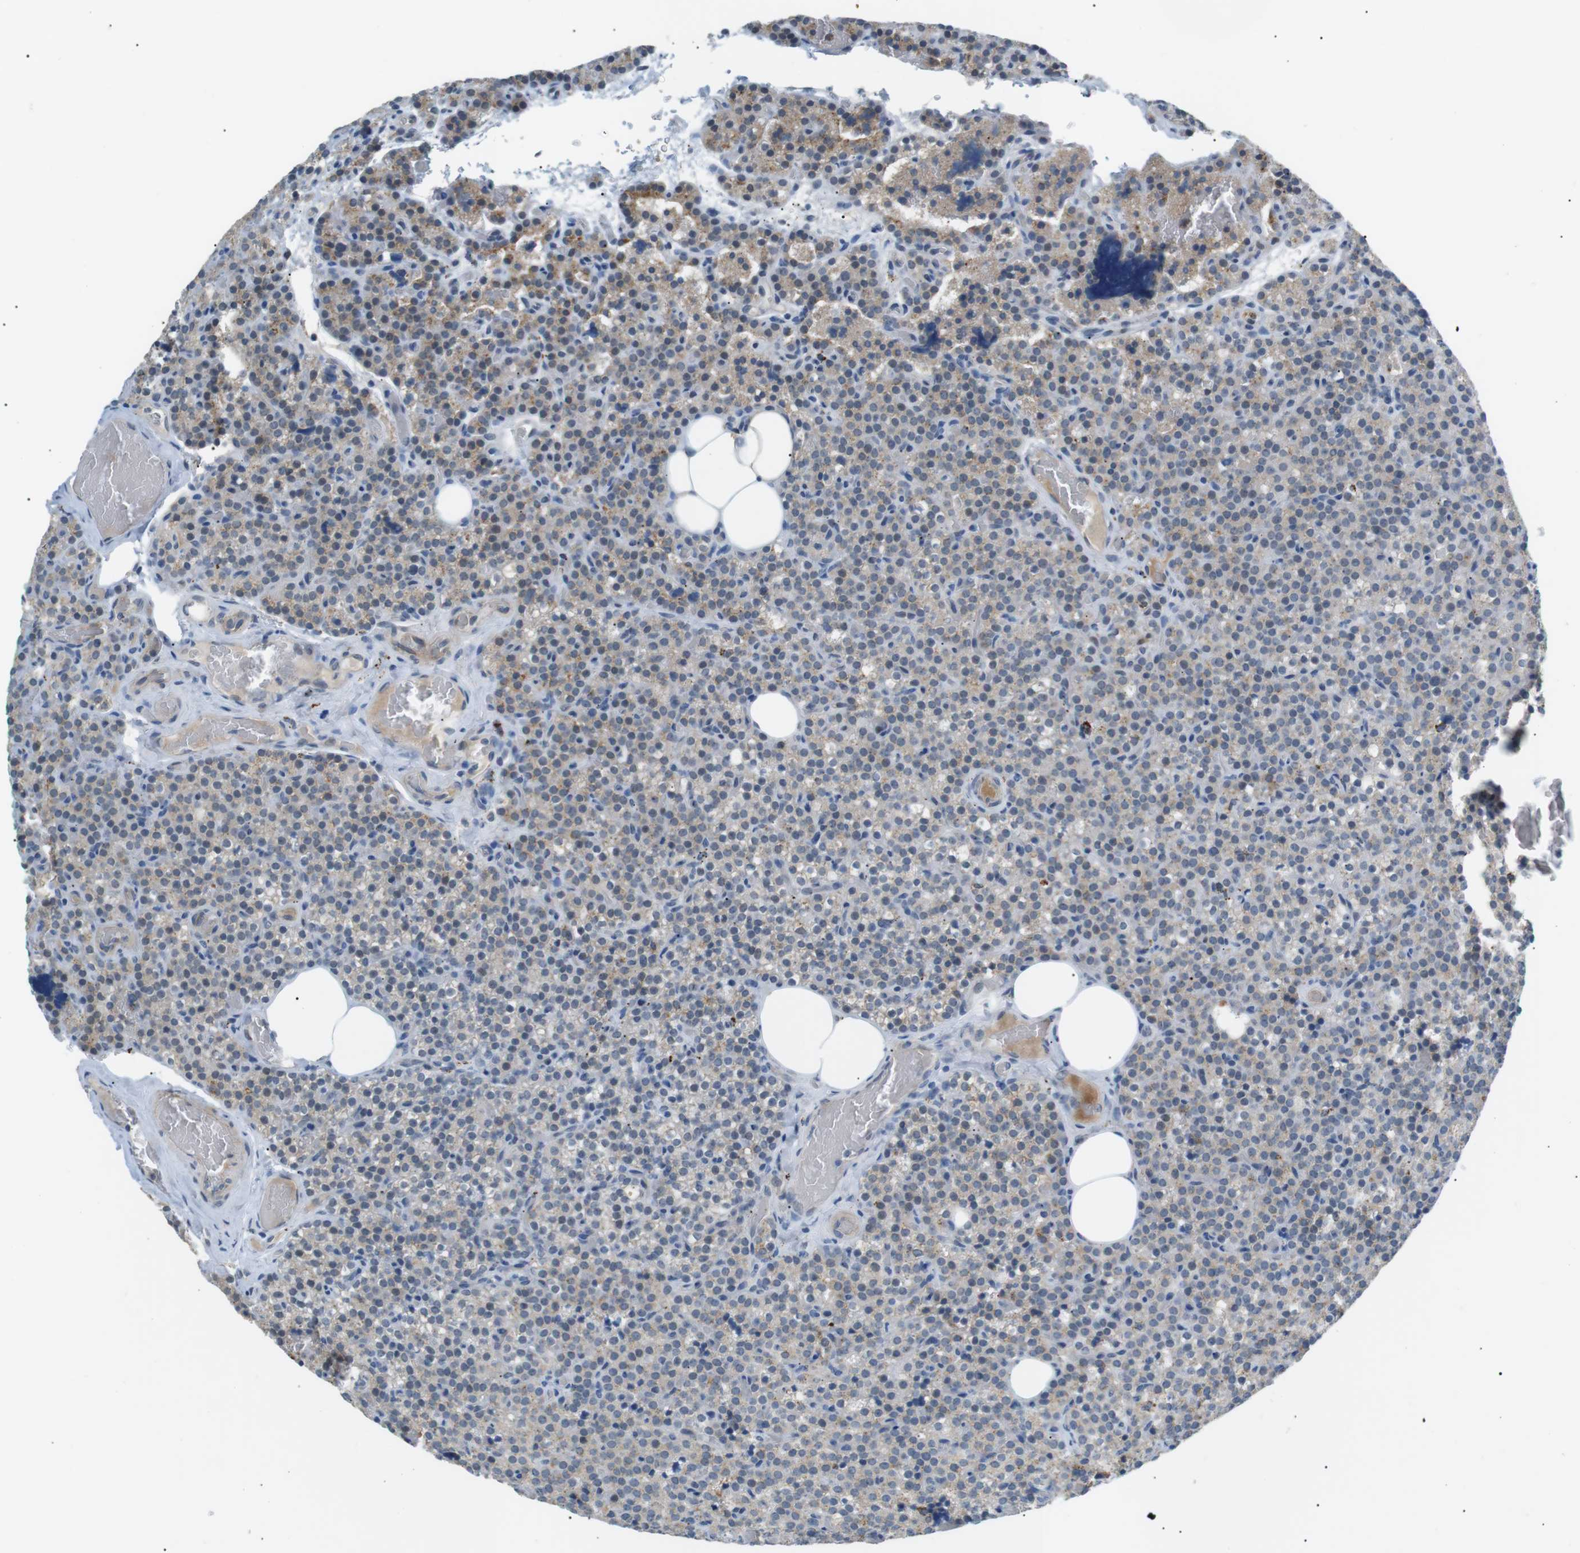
{"staining": {"intensity": "moderate", "quantity": "<25%", "location": "cytoplasmic/membranous"}, "tissue": "parathyroid gland", "cell_type": "Glandular cells", "image_type": "normal", "snomed": [{"axis": "morphology", "description": "Normal tissue, NOS"}, {"axis": "topography", "description": "Parathyroid gland"}], "caption": "Brown immunohistochemical staining in benign human parathyroid gland demonstrates moderate cytoplasmic/membranous positivity in about <25% of glandular cells.", "gene": "B4GALNT2", "patient": {"sex": "female", "age": 47}}